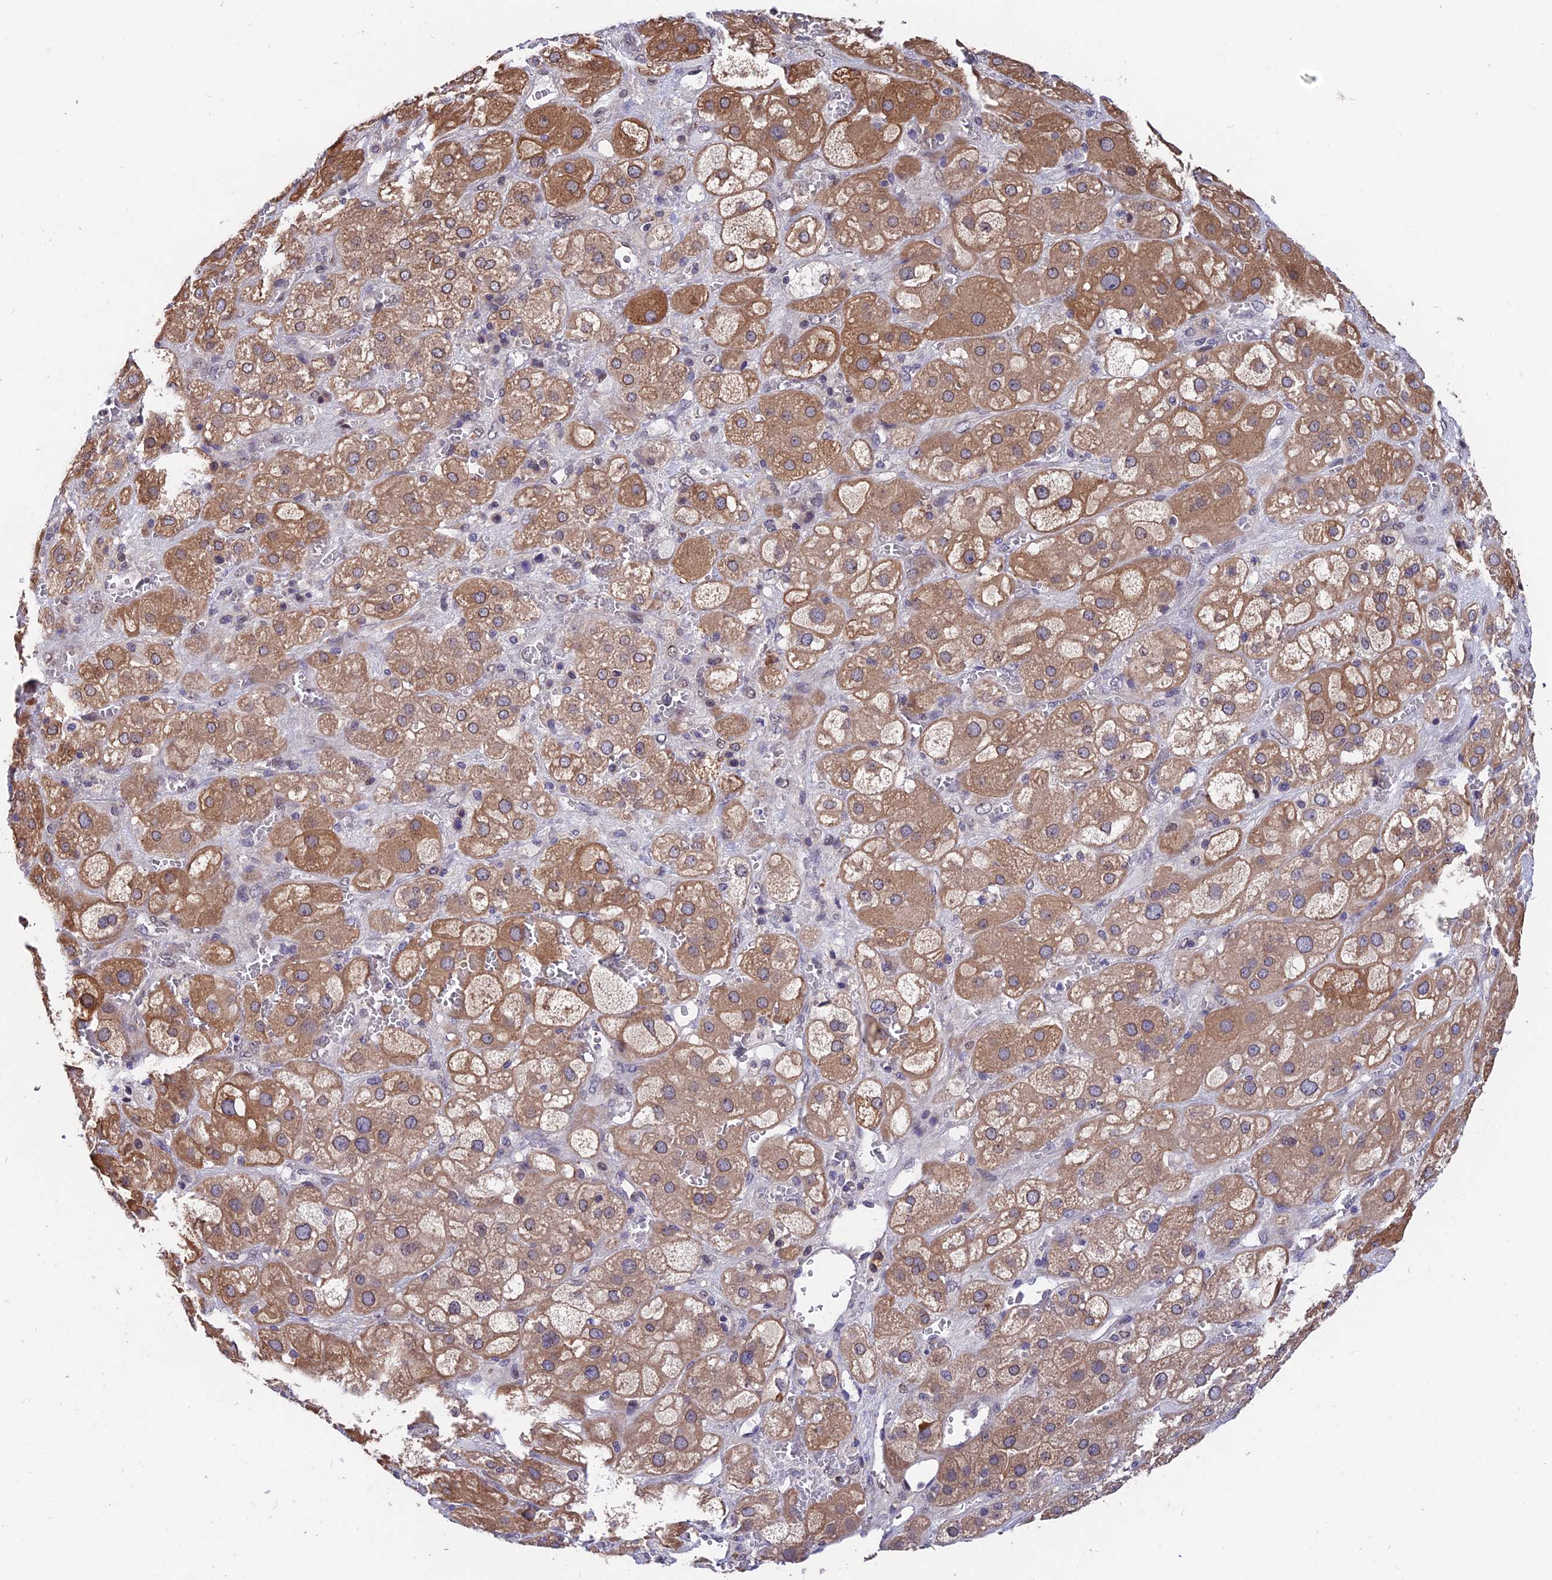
{"staining": {"intensity": "moderate", "quantity": ">75%", "location": "cytoplasmic/membranous"}, "tissue": "adrenal gland", "cell_type": "Glandular cells", "image_type": "normal", "snomed": [{"axis": "morphology", "description": "Normal tissue, NOS"}, {"axis": "topography", "description": "Adrenal gland"}], "caption": "Moderate cytoplasmic/membranous protein positivity is identified in approximately >75% of glandular cells in adrenal gland. The staining was performed using DAB (3,3'-diaminobenzidine) to visualize the protein expression in brown, while the nuclei were stained in blue with hematoxylin (Magnification: 20x).", "gene": "INPP4A", "patient": {"sex": "female", "age": 47}}